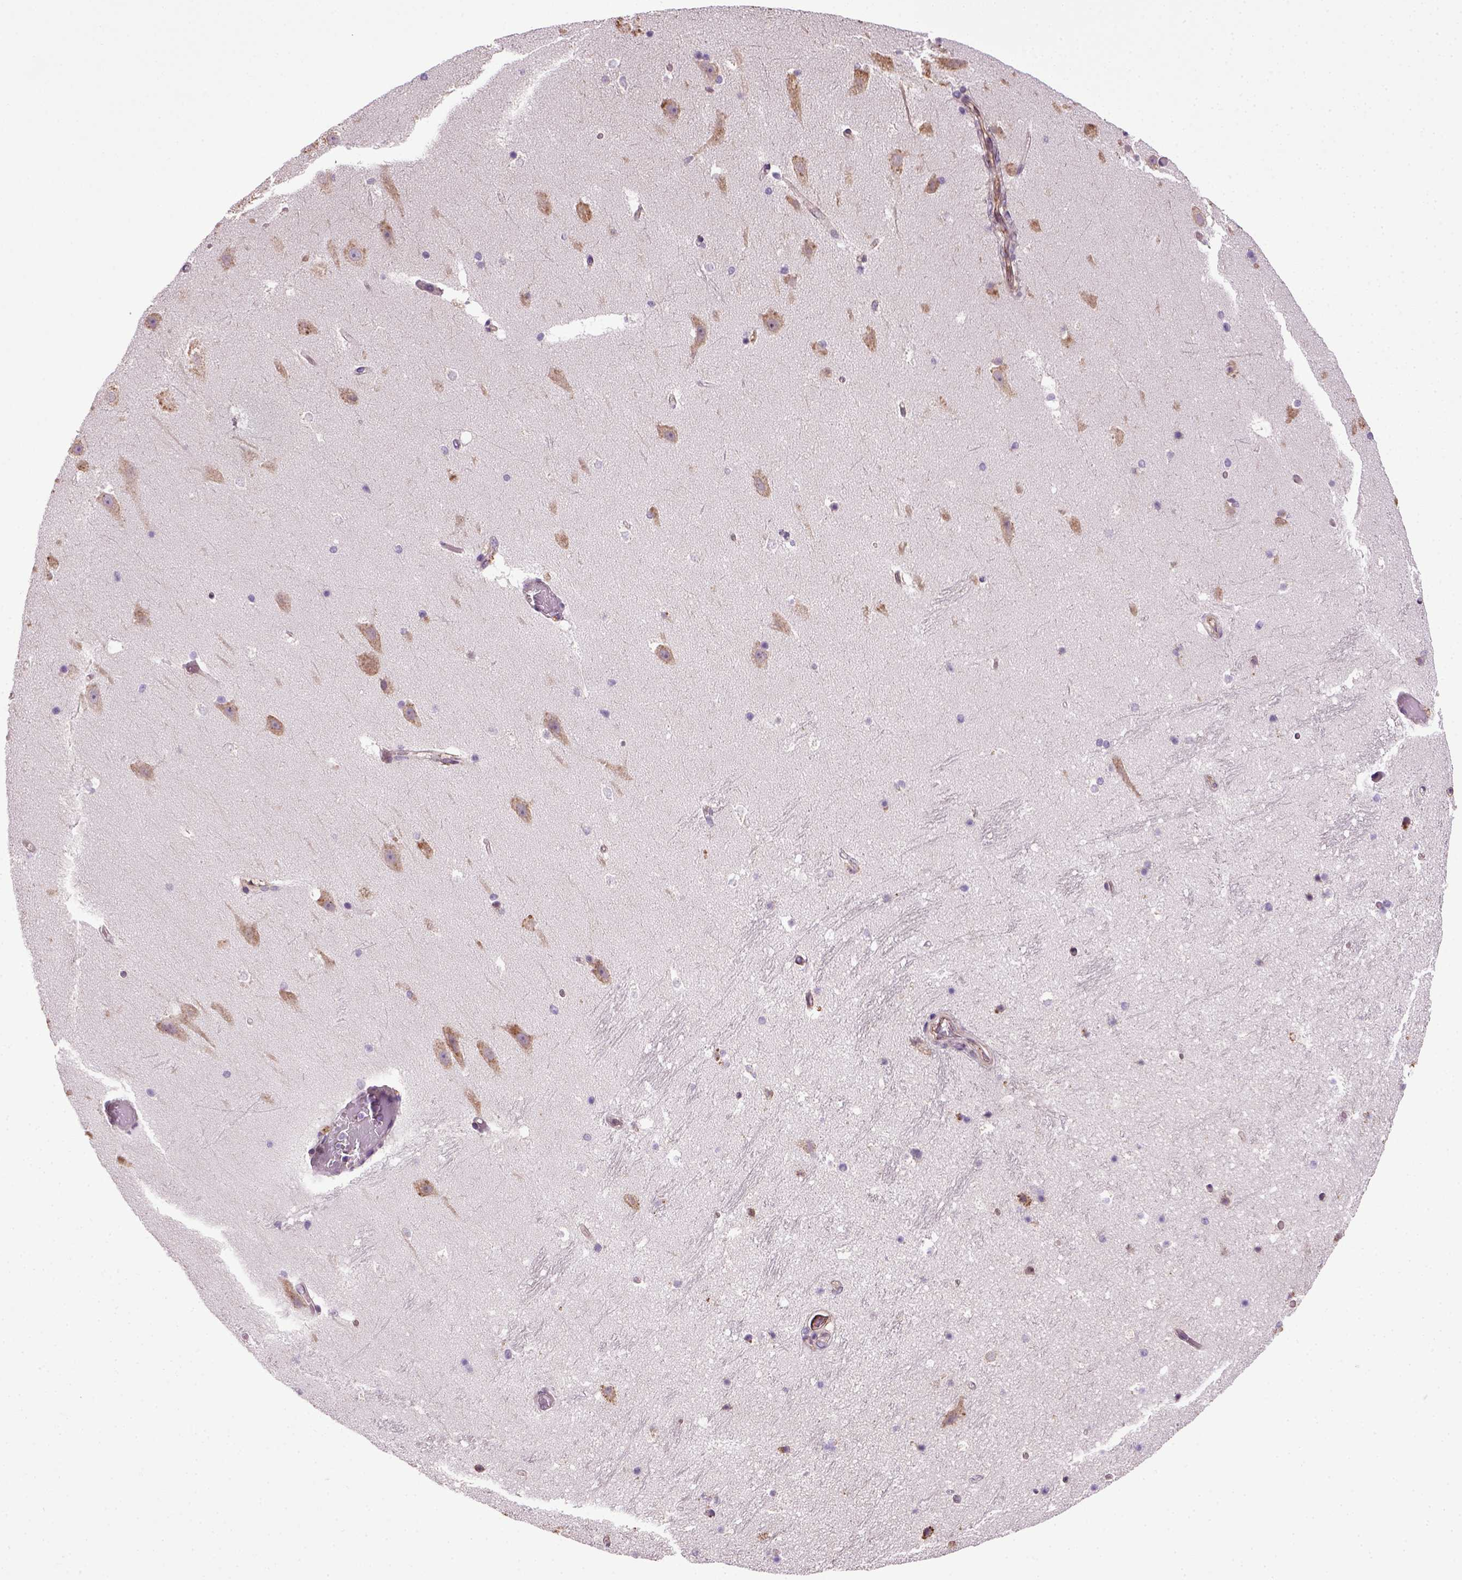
{"staining": {"intensity": "negative", "quantity": "none", "location": "none"}, "tissue": "hippocampus", "cell_type": "Glial cells", "image_type": "normal", "snomed": [{"axis": "morphology", "description": "Normal tissue, NOS"}, {"axis": "topography", "description": "Hippocampus"}], "caption": "The histopathology image reveals no significant positivity in glial cells of hippocampus.", "gene": "TPRG1", "patient": {"sex": "male", "age": 26}}